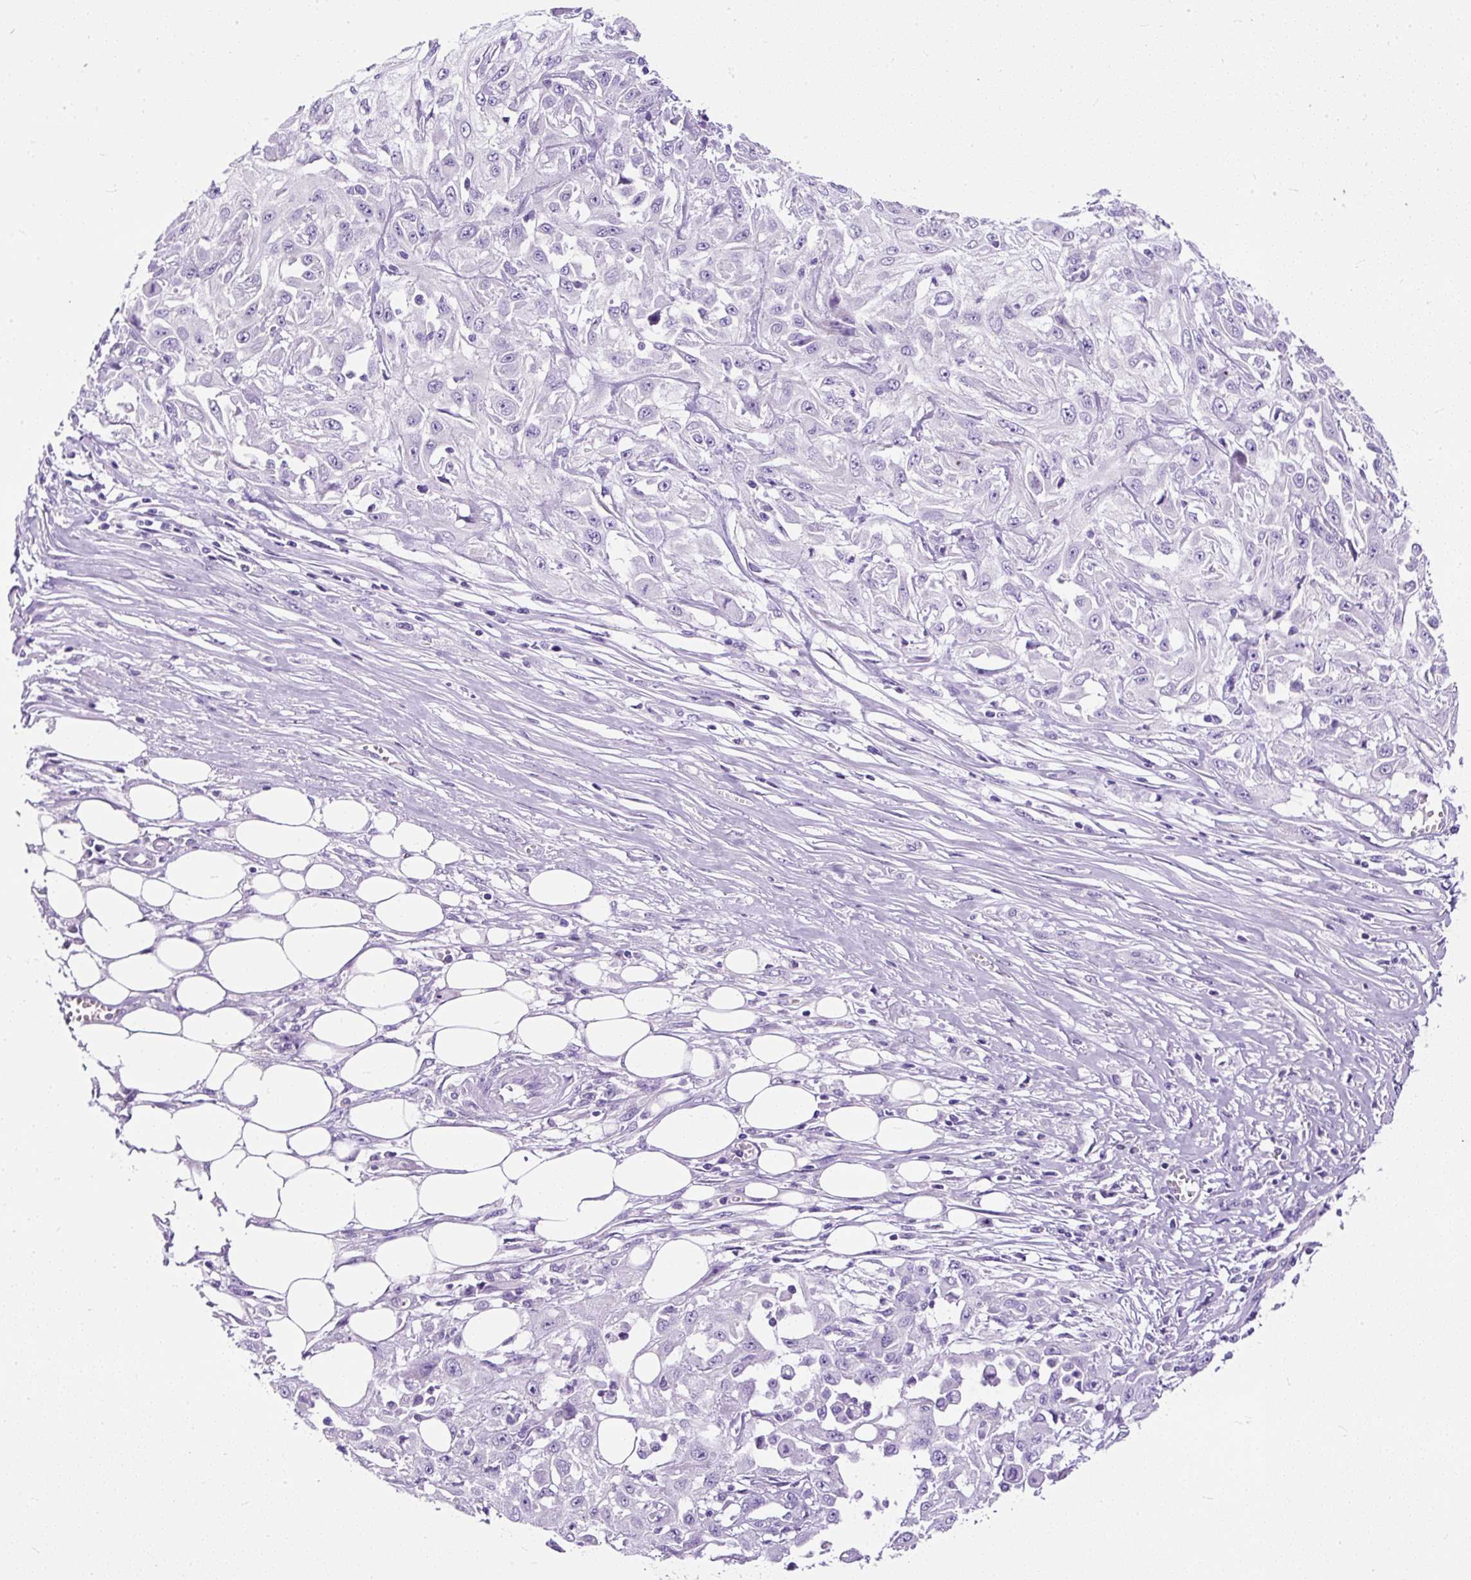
{"staining": {"intensity": "negative", "quantity": "none", "location": "none"}, "tissue": "skin cancer", "cell_type": "Tumor cells", "image_type": "cancer", "snomed": [{"axis": "morphology", "description": "Squamous cell carcinoma, NOS"}, {"axis": "morphology", "description": "Squamous cell carcinoma, metastatic, NOS"}, {"axis": "topography", "description": "Skin"}, {"axis": "topography", "description": "Lymph node"}], "caption": "Immunohistochemistry (IHC) of skin cancer reveals no positivity in tumor cells. Nuclei are stained in blue.", "gene": "STOX2", "patient": {"sex": "male", "age": 75}}